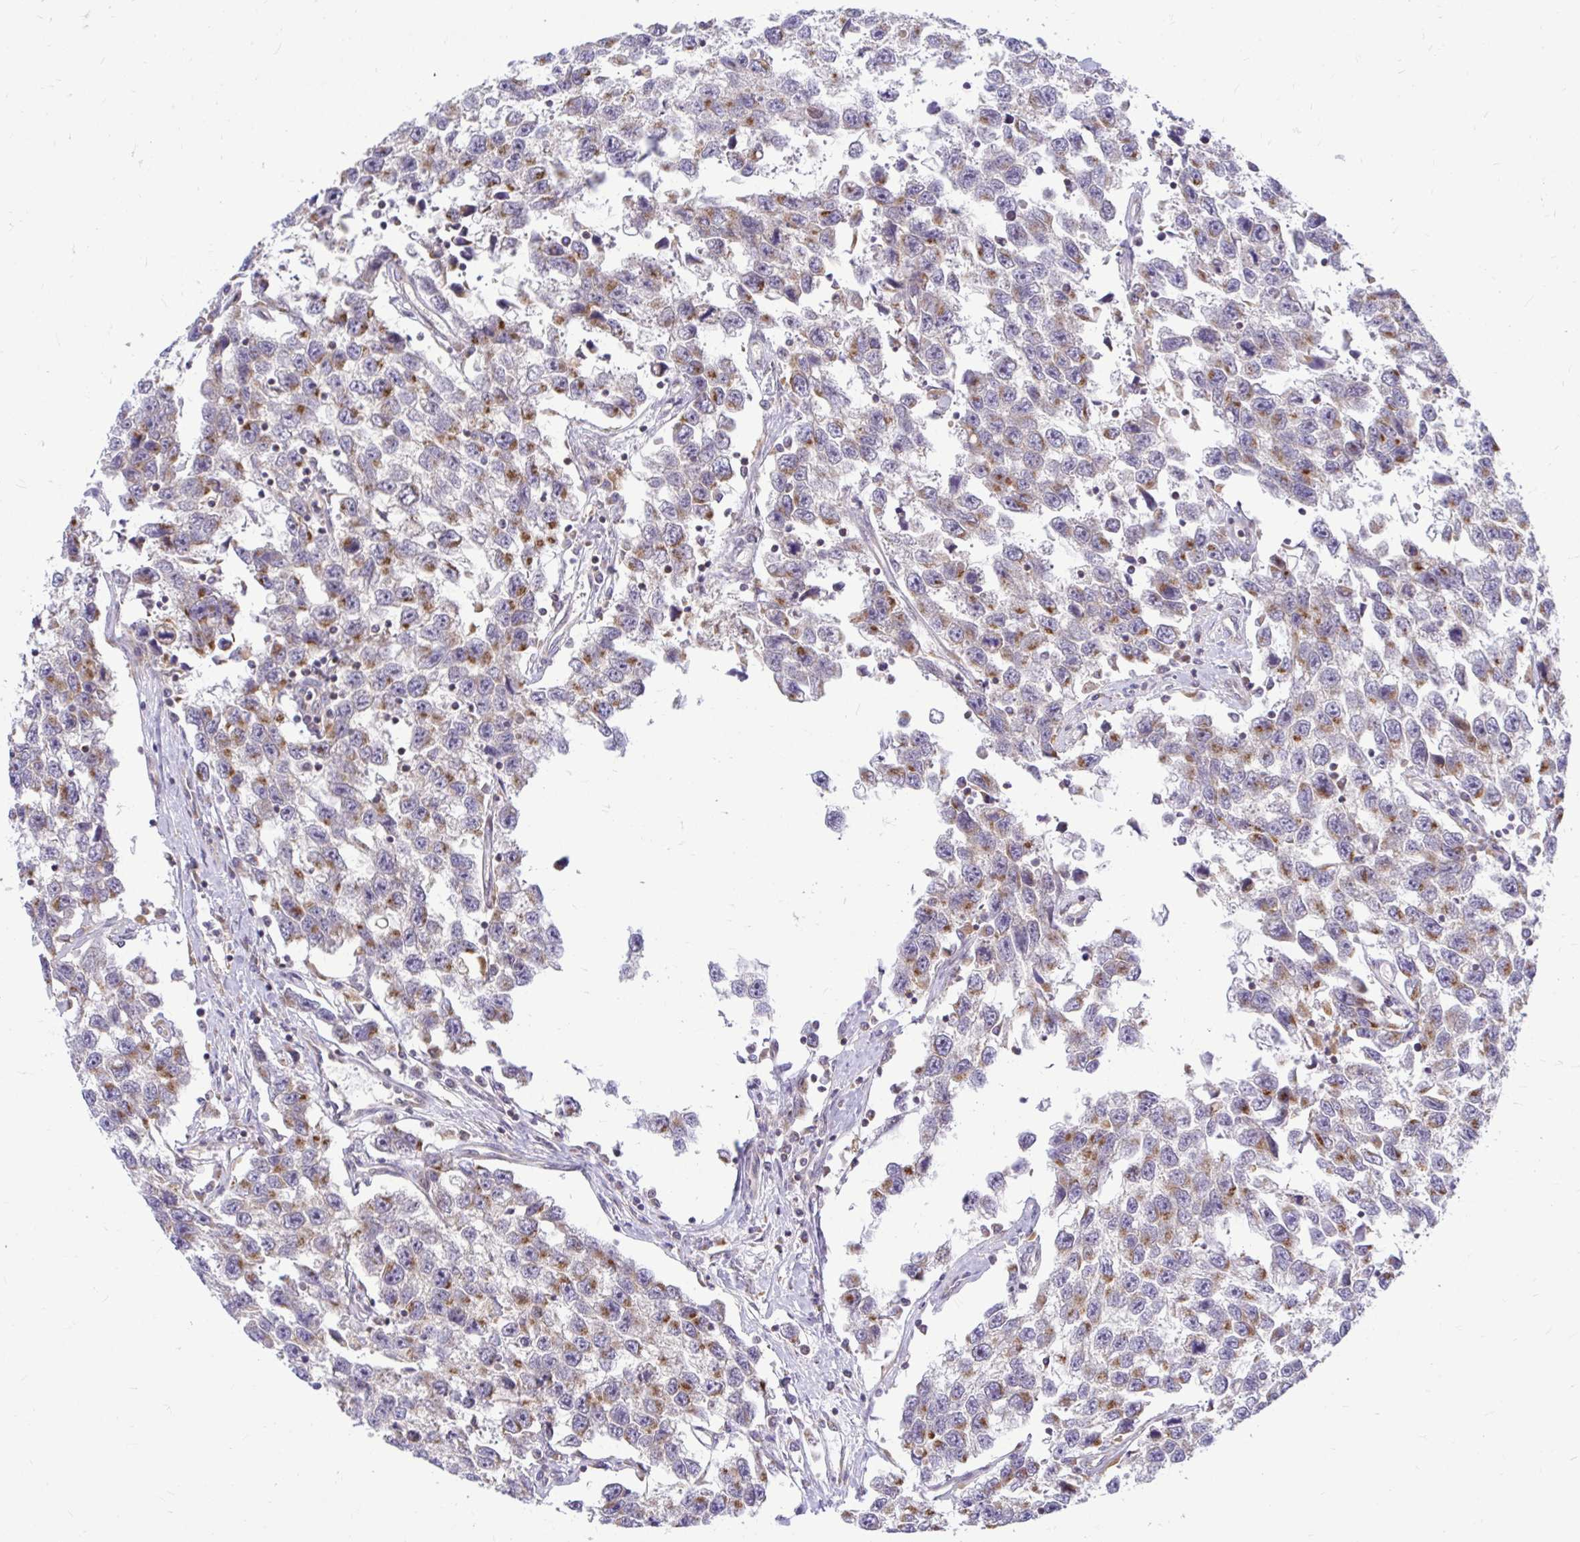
{"staining": {"intensity": "moderate", "quantity": ">75%", "location": "cytoplasmic/membranous"}, "tissue": "testis cancer", "cell_type": "Tumor cells", "image_type": "cancer", "snomed": [{"axis": "morphology", "description": "Seminoma, NOS"}, {"axis": "topography", "description": "Testis"}], "caption": "Moderate cytoplasmic/membranous protein positivity is identified in approximately >75% of tumor cells in testis seminoma.", "gene": "VTI1B", "patient": {"sex": "male", "age": 33}}